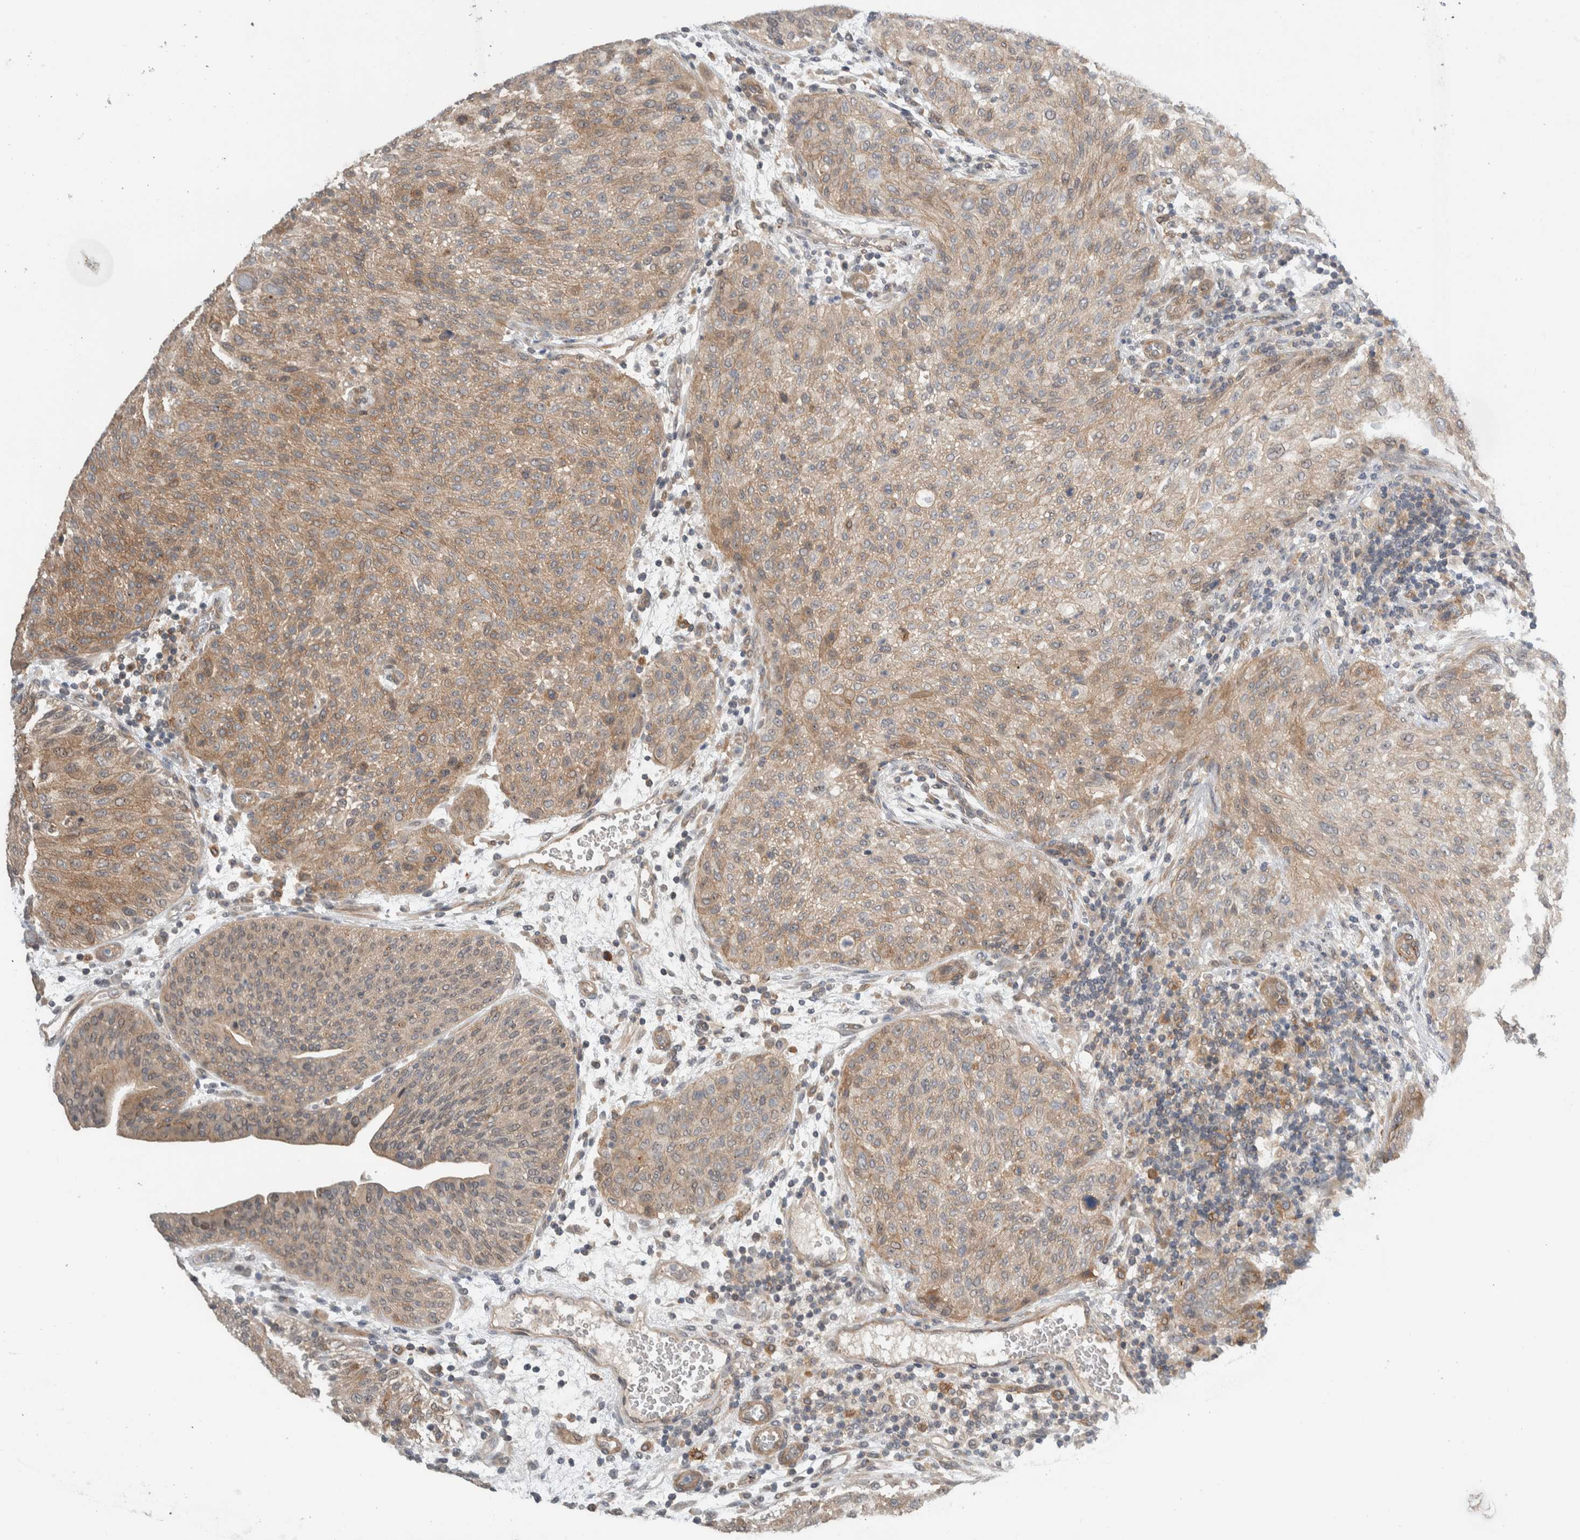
{"staining": {"intensity": "moderate", "quantity": "25%-75%", "location": "cytoplasmic/membranous"}, "tissue": "urothelial cancer", "cell_type": "Tumor cells", "image_type": "cancer", "snomed": [{"axis": "morphology", "description": "Urothelial carcinoma, Low grade"}, {"axis": "morphology", "description": "Urothelial carcinoma, High grade"}, {"axis": "topography", "description": "Urinary bladder"}], "caption": "IHC of urothelial carcinoma (high-grade) demonstrates medium levels of moderate cytoplasmic/membranous staining in approximately 25%-75% of tumor cells. The staining is performed using DAB brown chromogen to label protein expression. The nuclei are counter-stained blue using hematoxylin.", "gene": "MPRIP", "patient": {"sex": "male", "age": 35}}